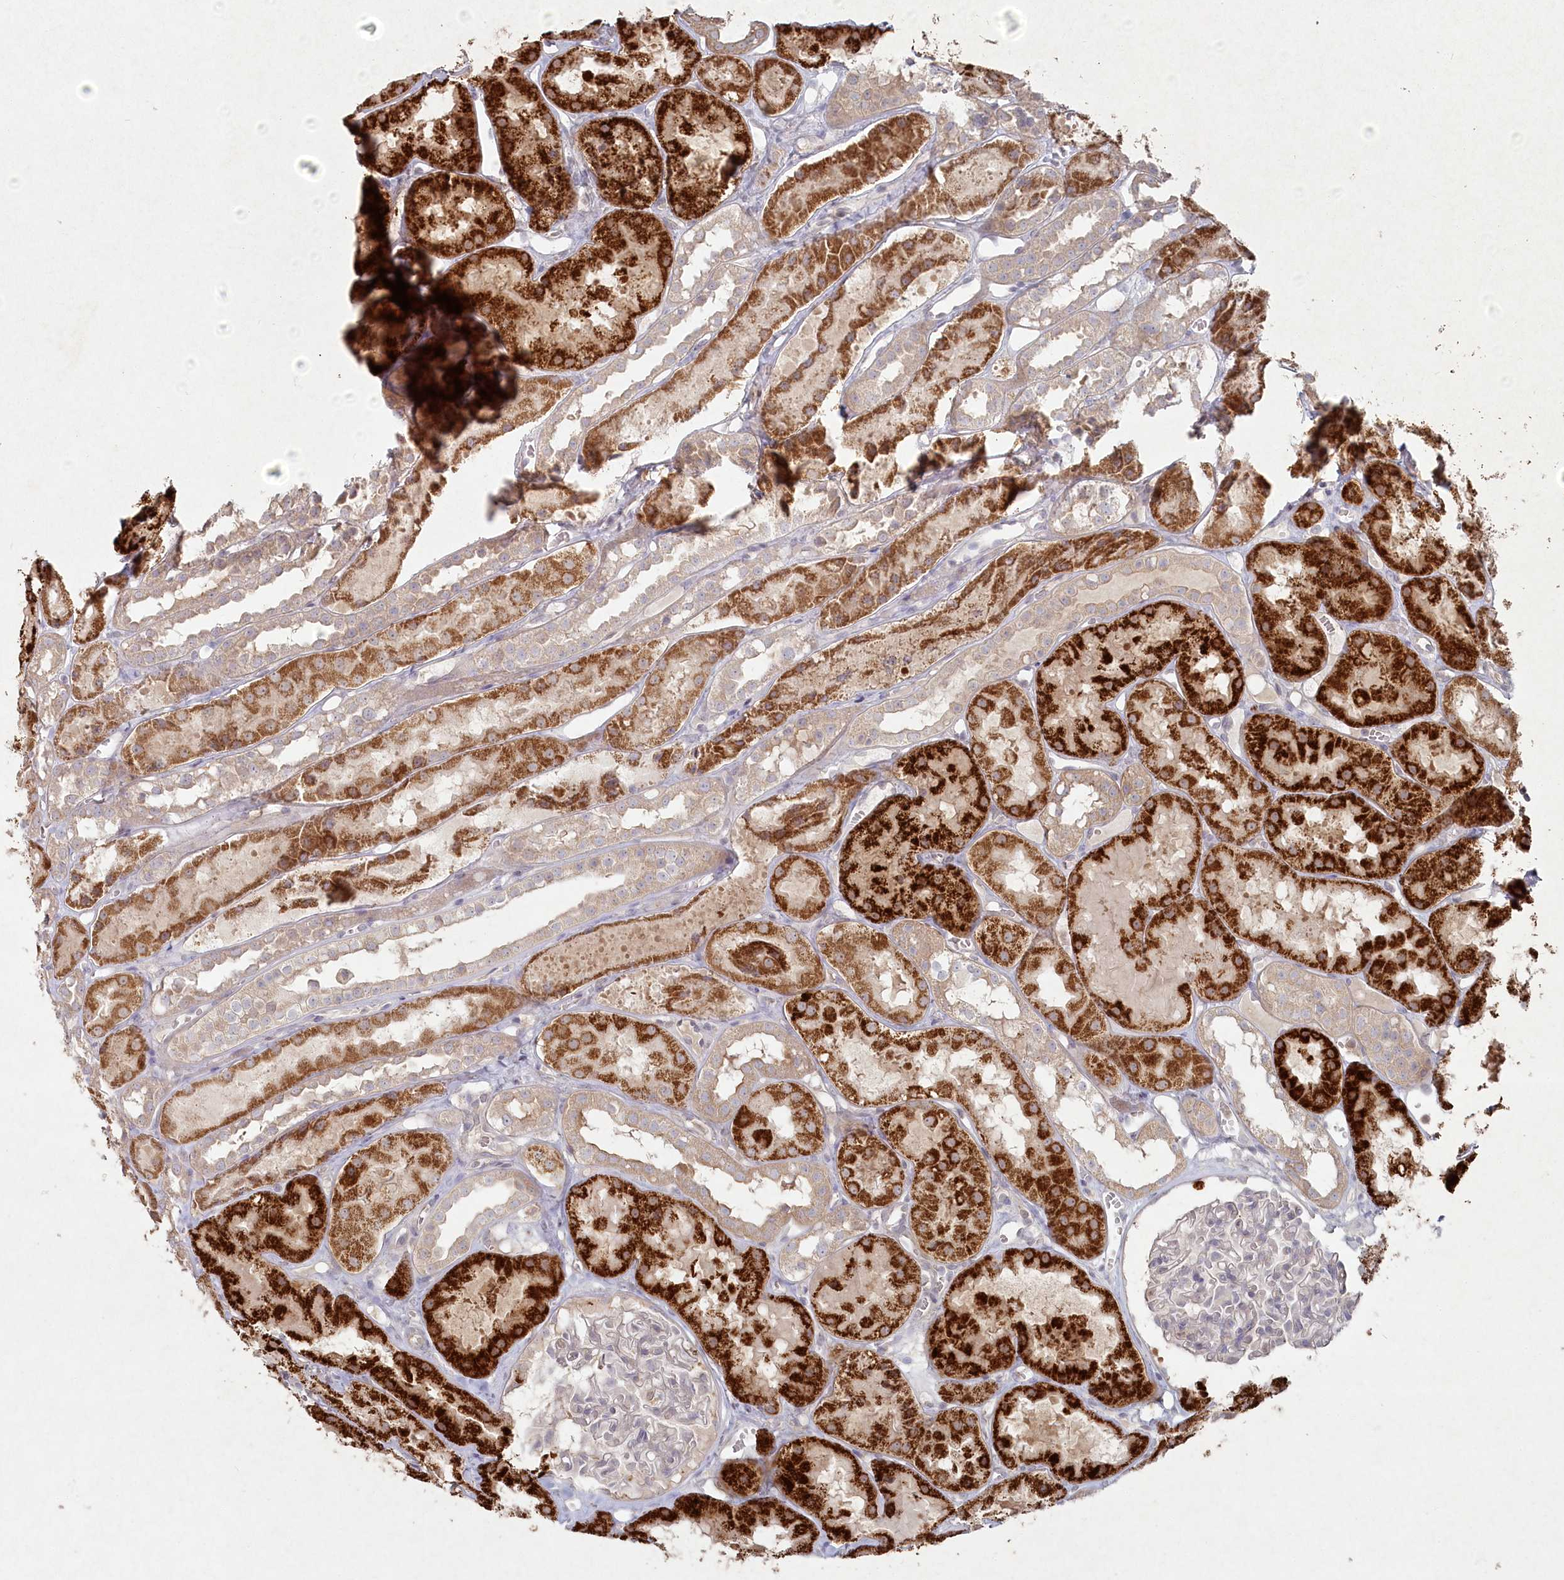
{"staining": {"intensity": "negative", "quantity": "none", "location": "none"}, "tissue": "kidney", "cell_type": "Cells in glomeruli", "image_type": "normal", "snomed": [{"axis": "morphology", "description": "Normal tissue, NOS"}, {"axis": "topography", "description": "Kidney"}], "caption": "A high-resolution image shows immunohistochemistry (IHC) staining of normal kidney, which shows no significant staining in cells in glomeruli.", "gene": "TGFBRAP1", "patient": {"sex": "male", "age": 16}}